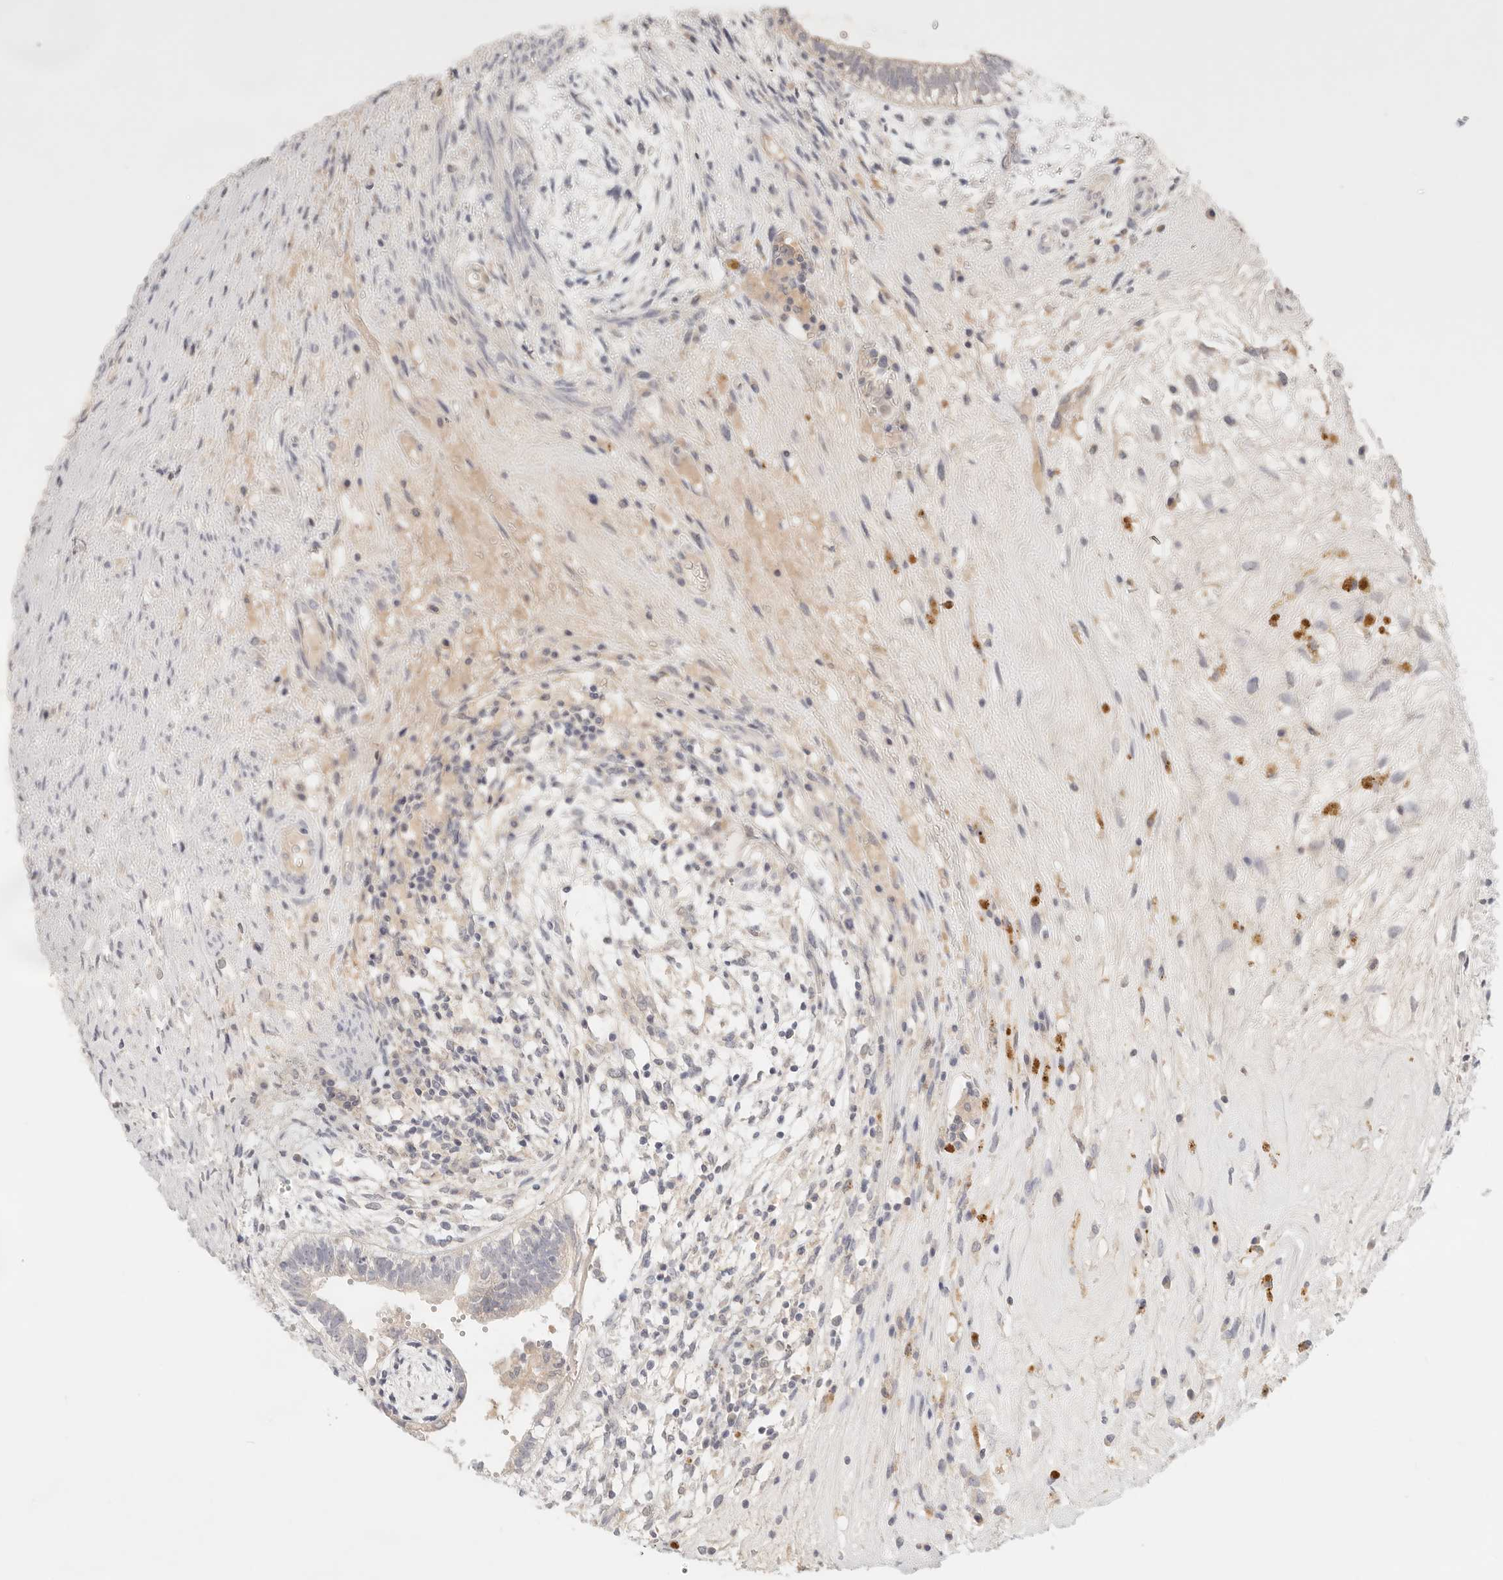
{"staining": {"intensity": "negative", "quantity": "none", "location": "none"}, "tissue": "testis cancer", "cell_type": "Tumor cells", "image_type": "cancer", "snomed": [{"axis": "morphology", "description": "Carcinoma, Embryonal, NOS"}, {"axis": "topography", "description": "Testis"}], "caption": "The histopathology image exhibits no significant positivity in tumor cells of testis embryonal carcinoma.", "gene": "SPHK1", "patient": {"sex": "male", "age": 26}}